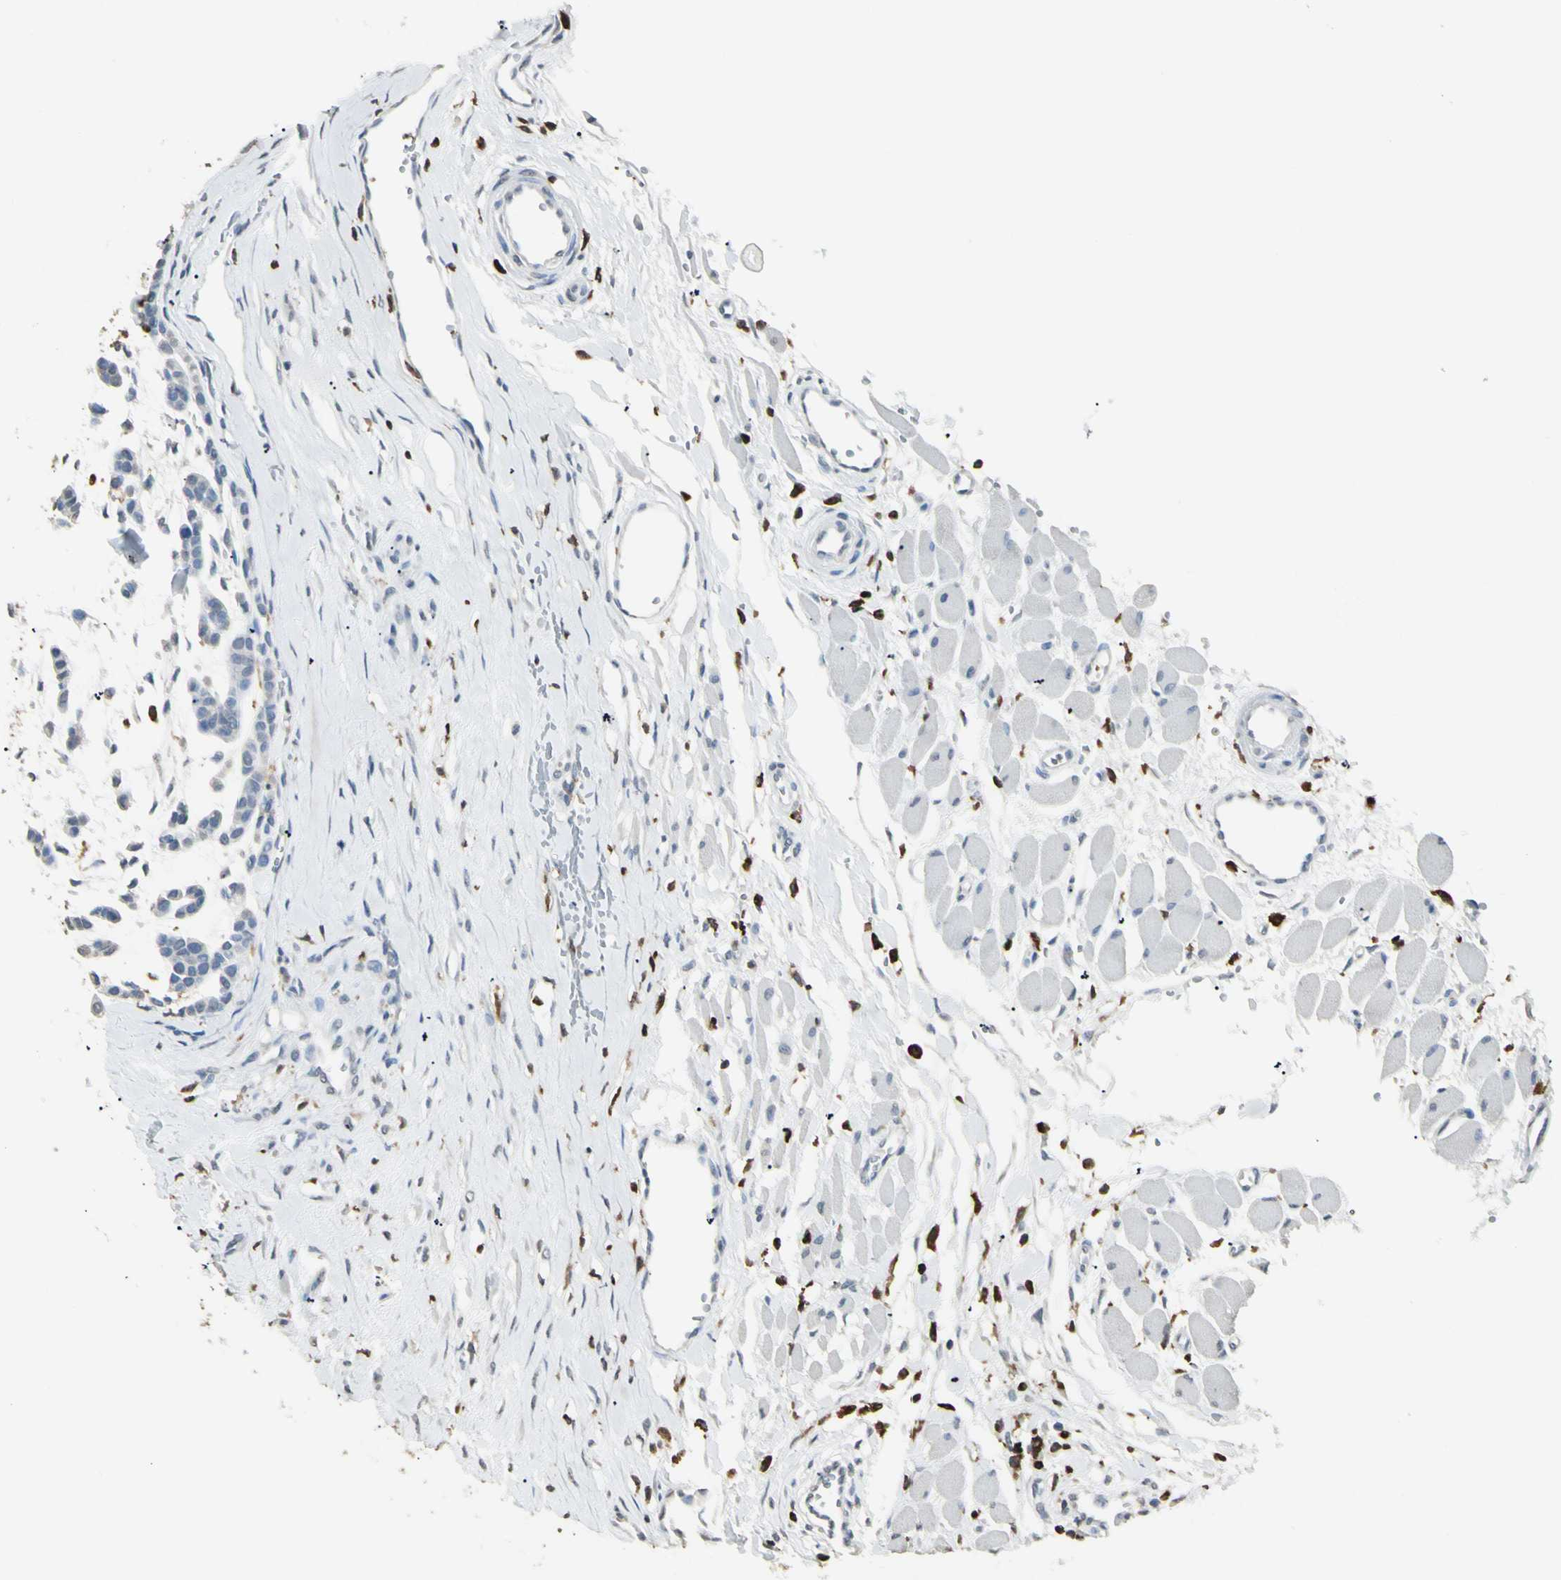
{"staining": {"intensity": "negative", "quantity": "none", "location": "none"}, "tissue": "head and neck cancer", "cell_type": "Tumor cells", "image_type": "cancer", "snomed": [{"axis": "morphology", "description": "Adenocarcinoma, NOS"}, {"axis": "morphology", "description": "Adenoma, NOS"}, {"axis": "topography", "description": "Head-Neck"}], "caption": "There is no significant staining in tumor cells of head and neck adenoma. The staining was performed using DAB to visualize the protein expression in brown, while the nuclei were stained in blue with hematoxylin (Magnification: 20x).", "gene": "PSTPIP1", "patient": {"sex": "female", "age": 55}}